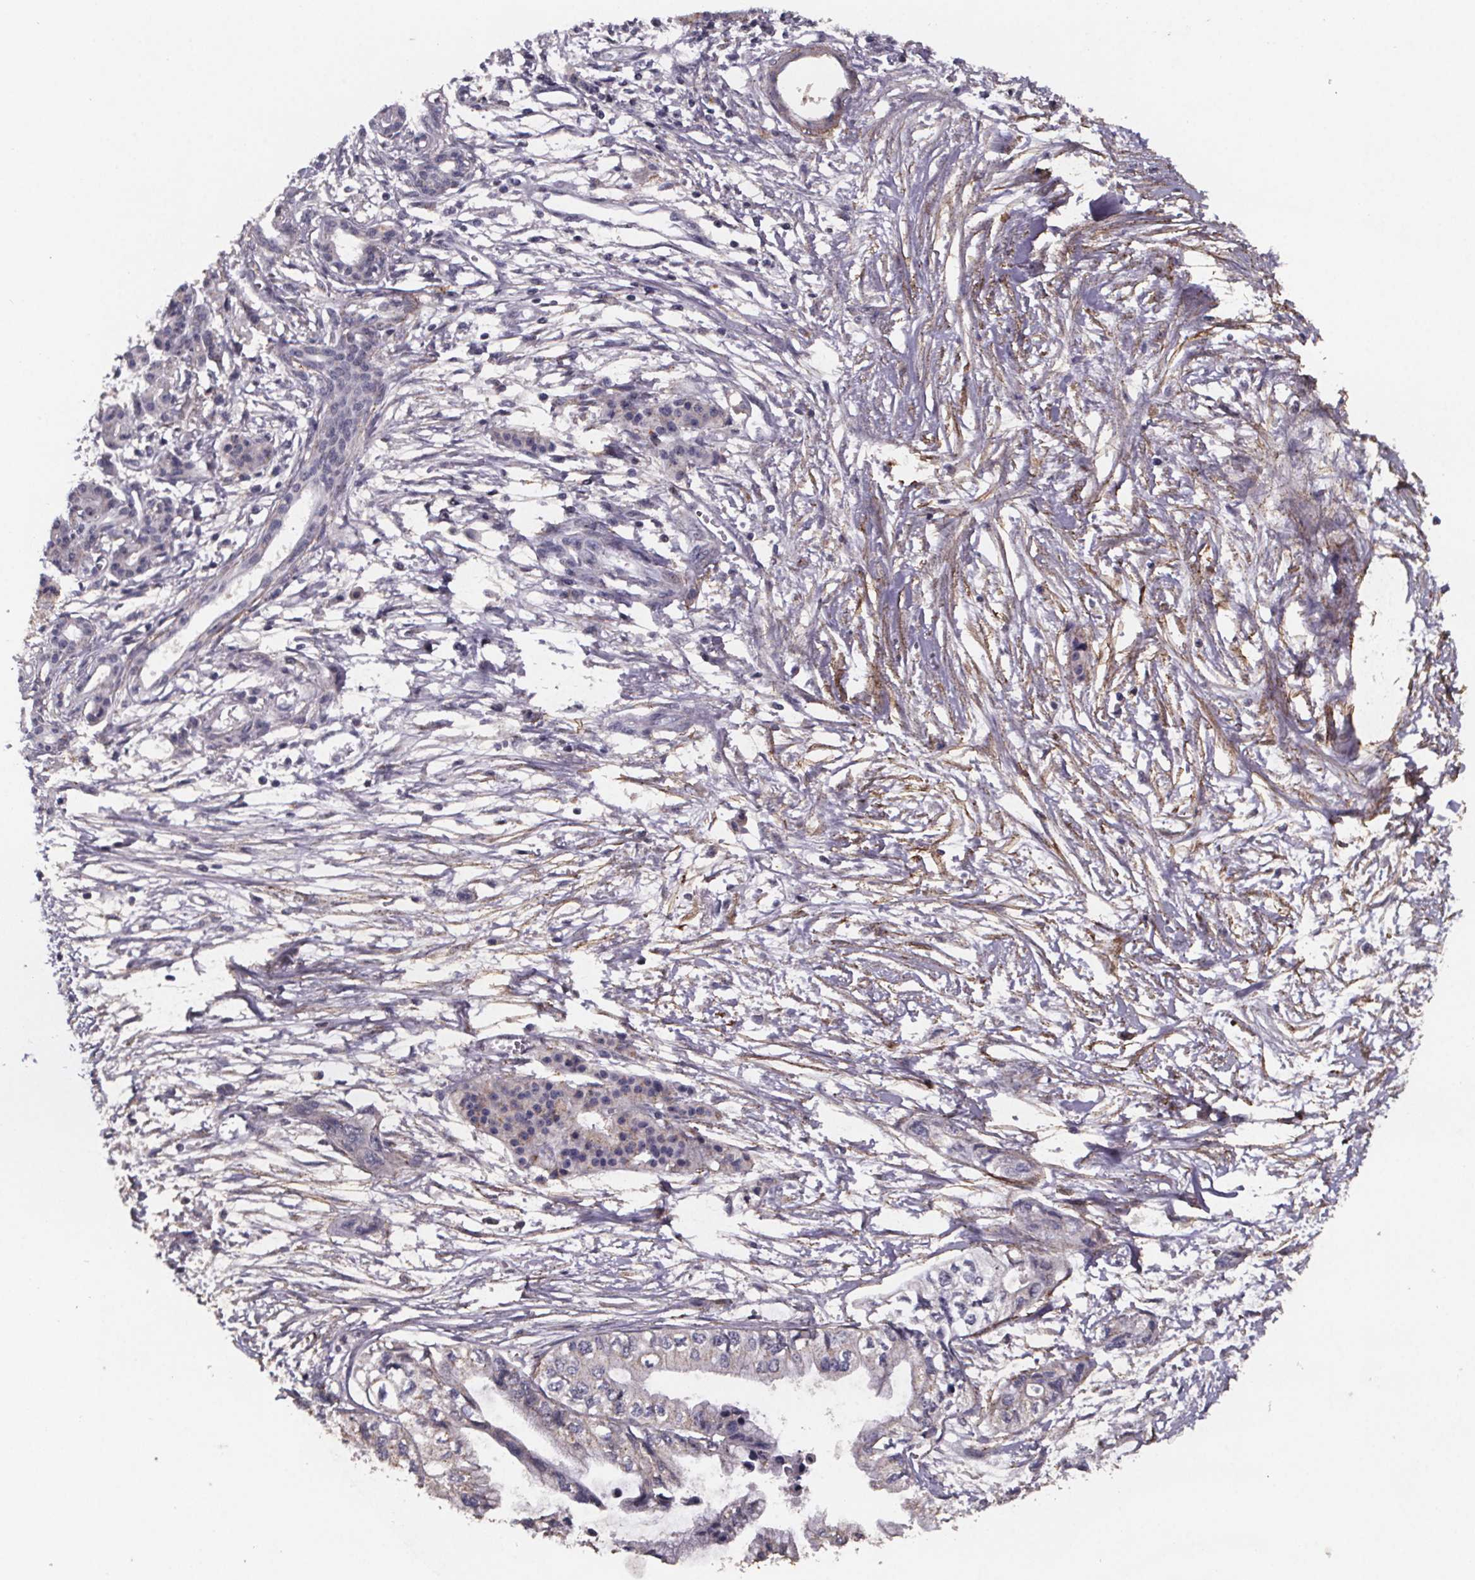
{"staining": {"intensity": "negative", "quantity": "none", "location": "none"}, "tissue": "pancreatic cancer", "cell_type": "Tumor cells", "image_type": "cancer", "snomed": [{"axis": "morphology", "description": "Adenocarcinoma, NOS"}, {"axis": "topography", "description": "Pancreas"}], "caption": "This image is of pancreatic cancer stained with IHC to label a protein in brown with the nuclei are counter-stained blue. There is no staining in tumor cells.", "gene": "PALLD", "patient": {"sex": "female", "age": 76}}